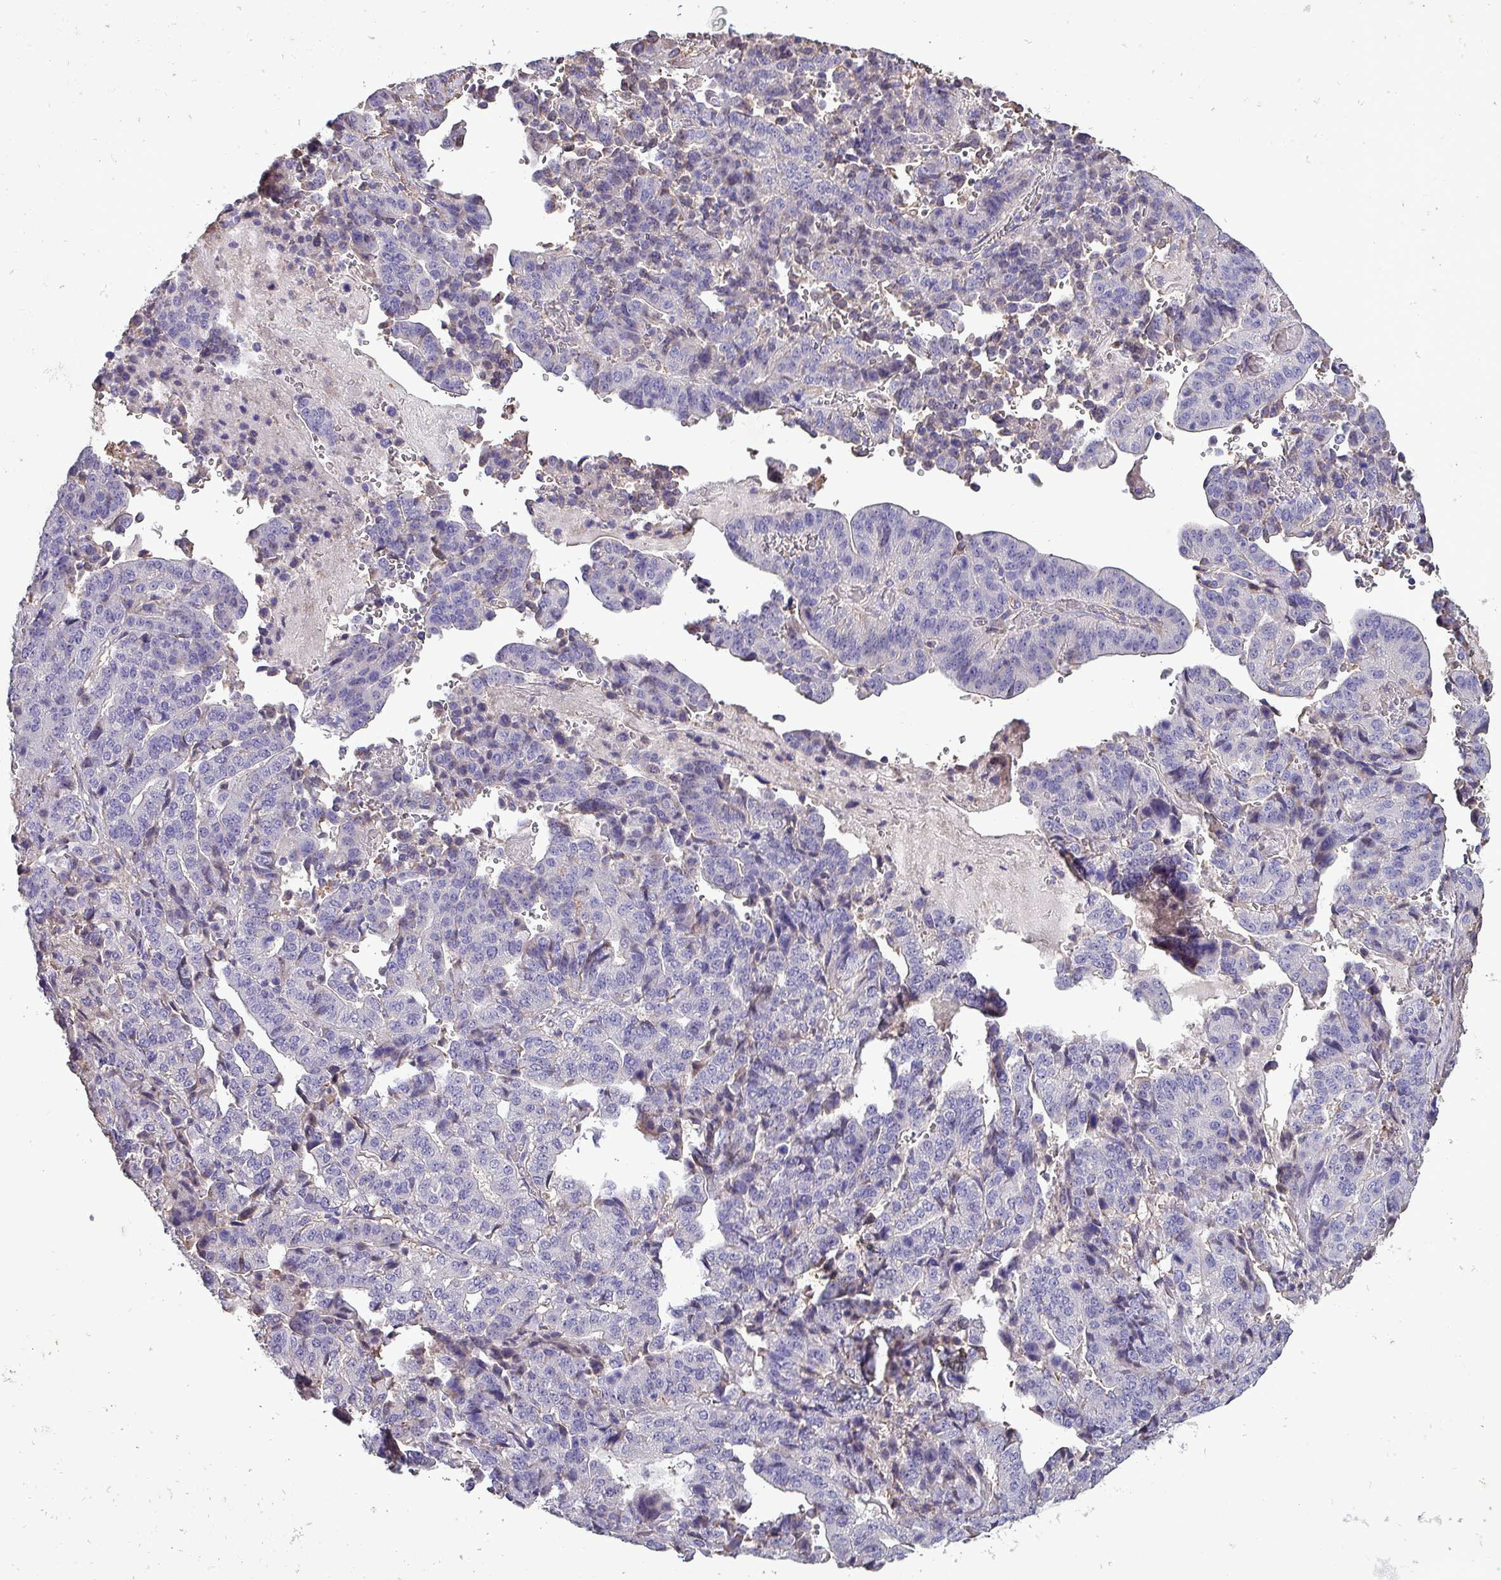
{"staining": {"intensity": "negative", "quantity": "none", "location": "none"}, "tissue": "stomach cancer", "cell_type": "Tumor cells", "image_type": "cancer", "snomed": [{"axis": "morphology", "description": "Adenocarcinoma, NOS"}, {"axis": "topography", "description": "Stomach"}], "caption": "Immunohistochemistry of stomach cancer shows no expression in tumor cells.", "gene": "HTRA4", "patient": {"sex": "male", "age": 48}}